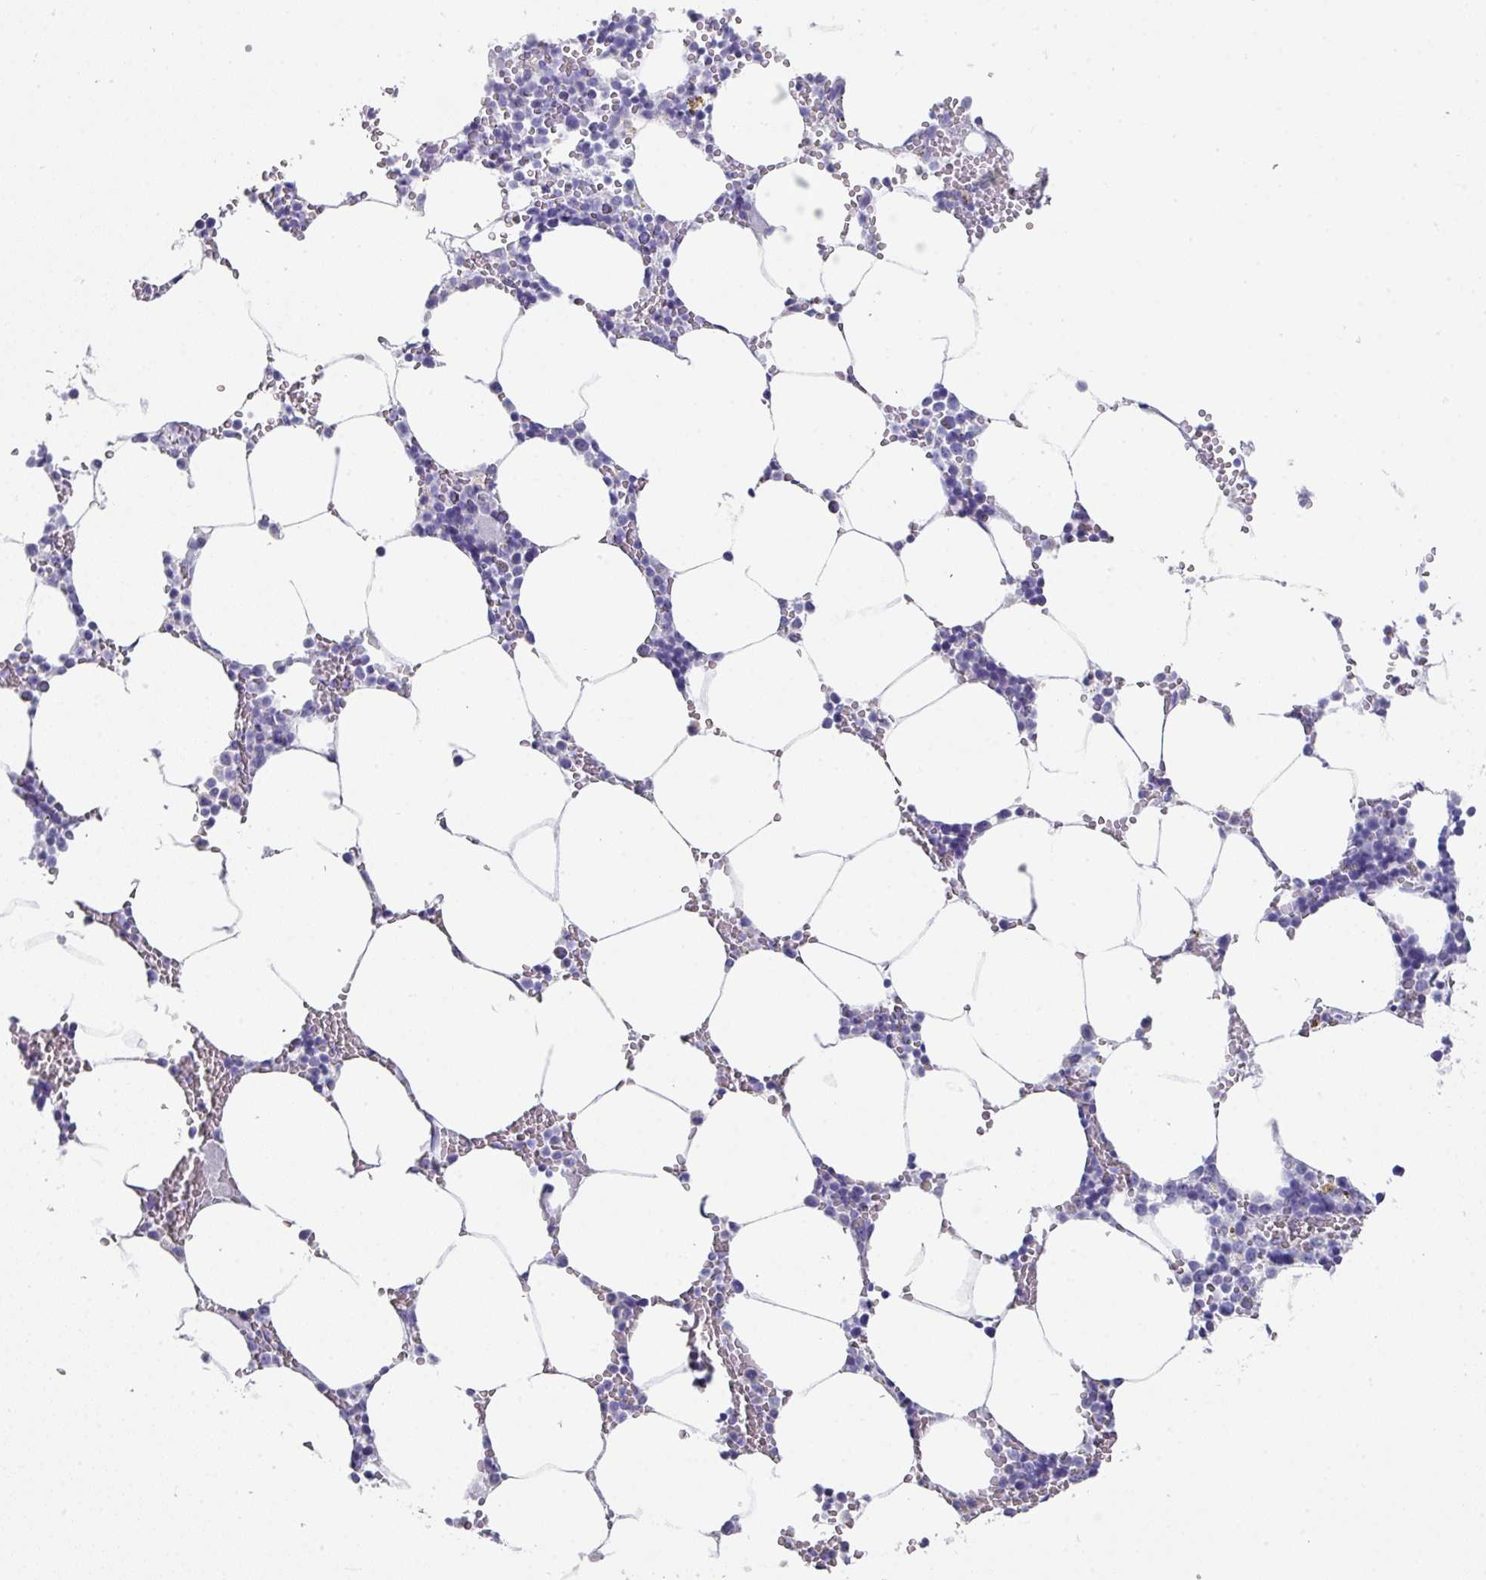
{"staining": {"intensity": "negative", "quantity": "none", "location": "none"}, "tissue": "bone marrow", "cell_type": "Hematopoietic cells", "image_type": "normal", "snomed": [{"axis": "morphology", "description": "Normal tissue, NOS"}, {"axis": "topography", "description": "Bone marrow"}], "caption": "DAB immunohistochemical staining of normal human bone marrow shows no significant positivity in hematopoietic cells.", "gene": "PEX10", "patient": {"sex": "male", "age": 70}}